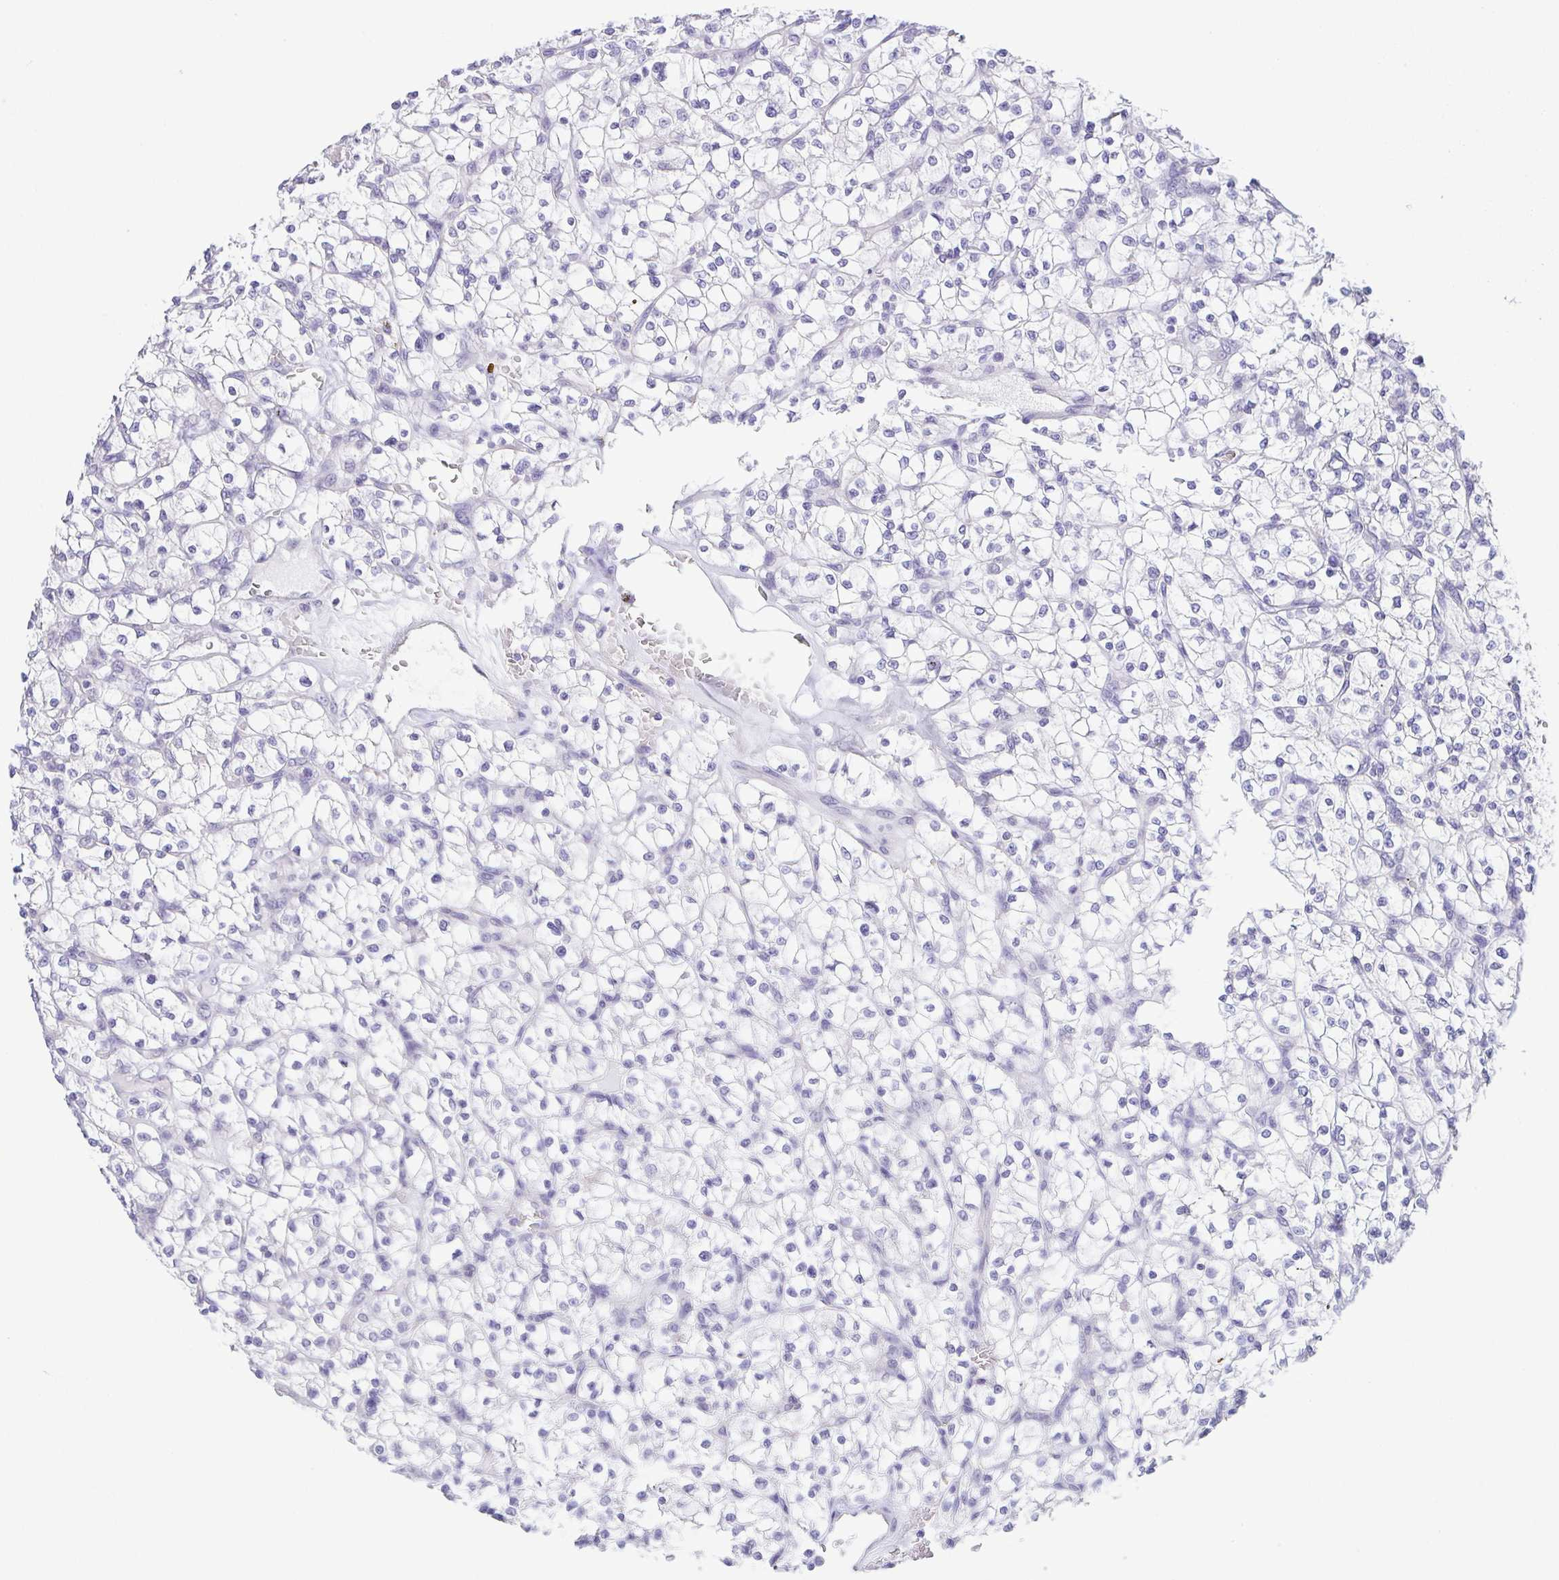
{"staining": {"intensity": "negative", "quantity": "none", "location": "none"}, "tissue": "renal cancer", "cell_type": "Tumor cells", "image_type": "cancer", "snomed": [{"axis": "morphology", "description": "Adenocarcinoma, NOS"}, {"axis": "topography", "description": "Kidney"}], "caption": "Tumor cells show no significant protein staining in renal cancer.", "gene": "KRTDAP", "patient": {"sex": "female", "age": 64}}